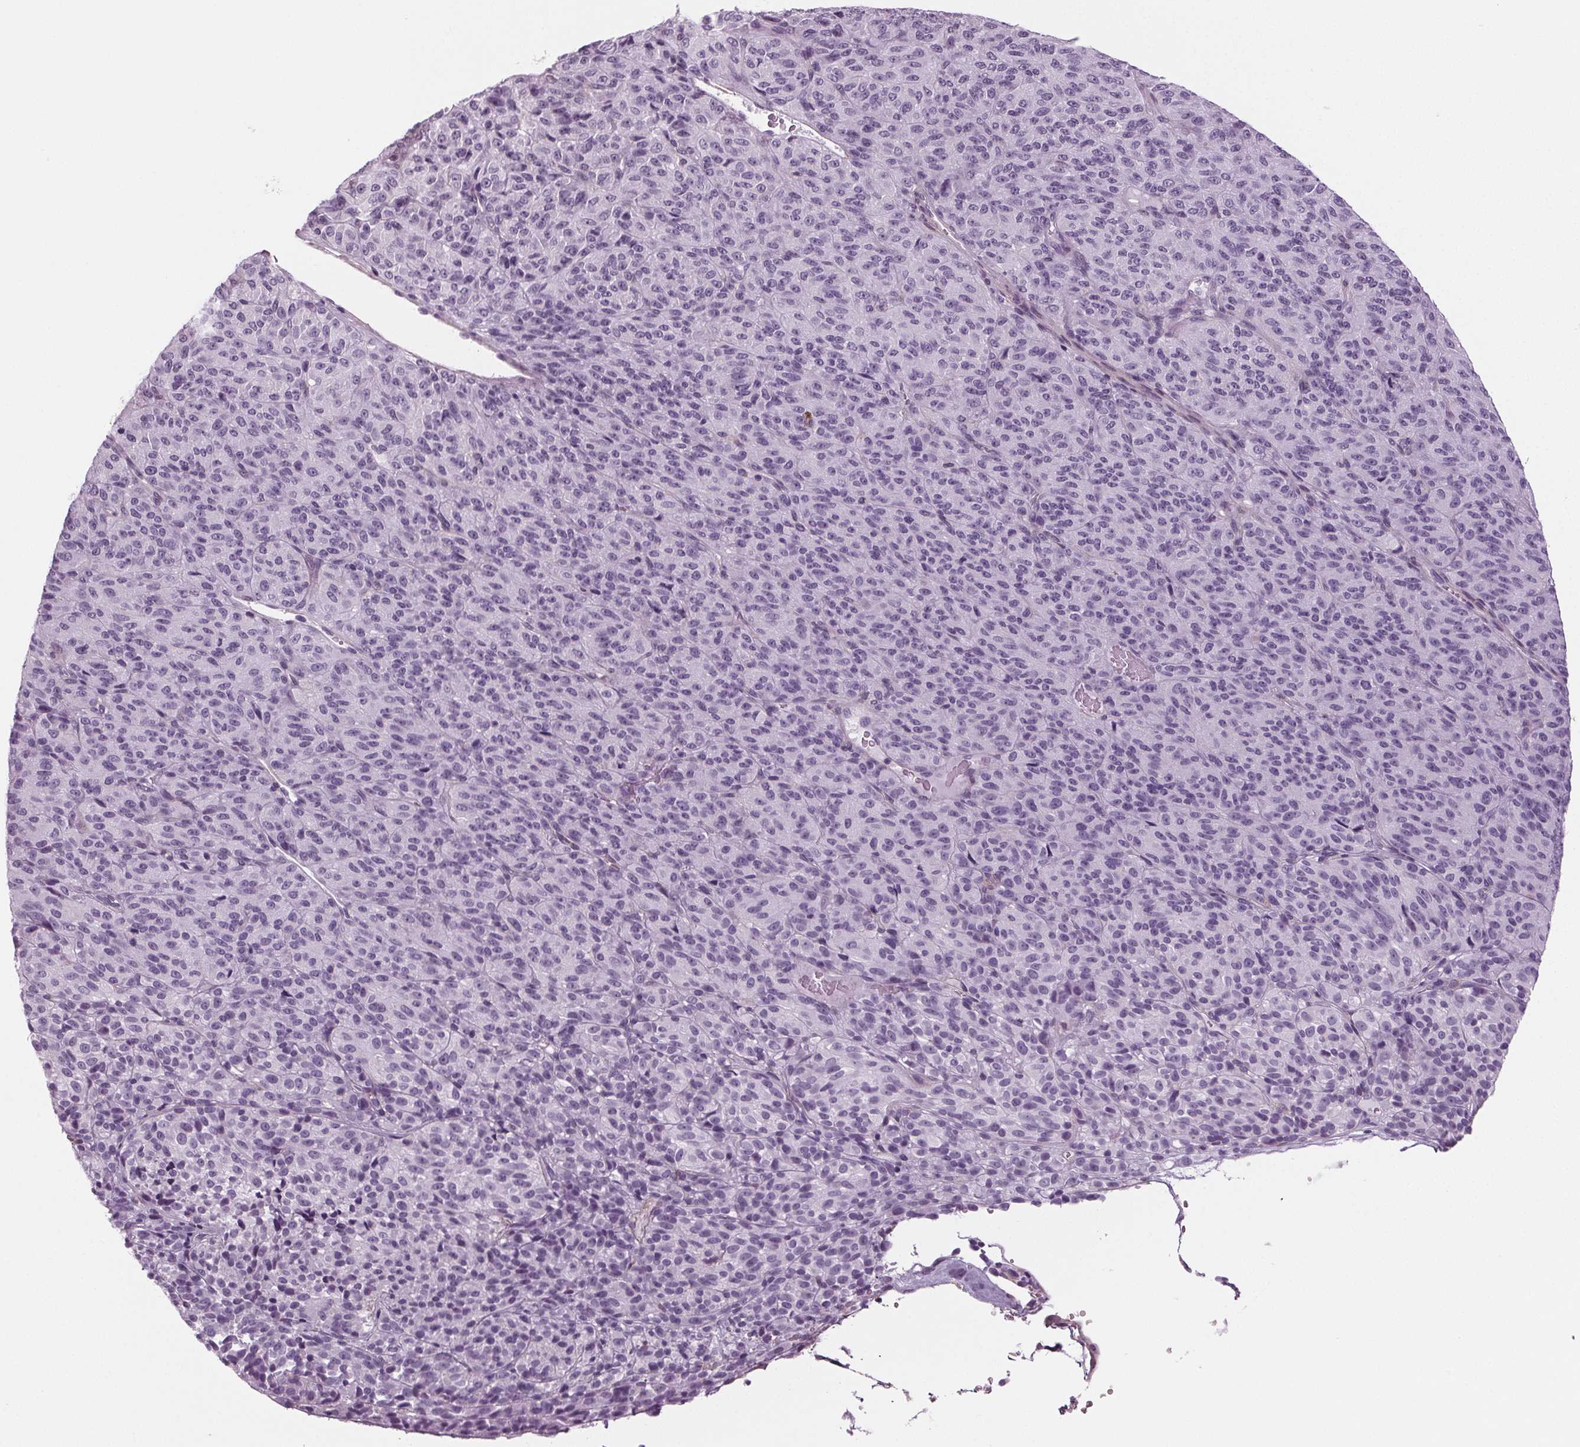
{"staining": {"intensity": "negative", "quantity": "none", "location": "none"}, "tissue": "melanoma", "cell_type": "Tumor cells", "image_type": "cancer", "snomed": [{"axis": "morphology", "description": "Malignant melanoma, Metastatic site"}, {"axis": "topography", "description": "Brain"}], "caption": "Malignant melanoma (metastatic site) was stained to show a protein in brown. There is no significant staining in tumor cells.", "gene": "BHLHE22", "patient": {"sex": "female", "age": 56}}